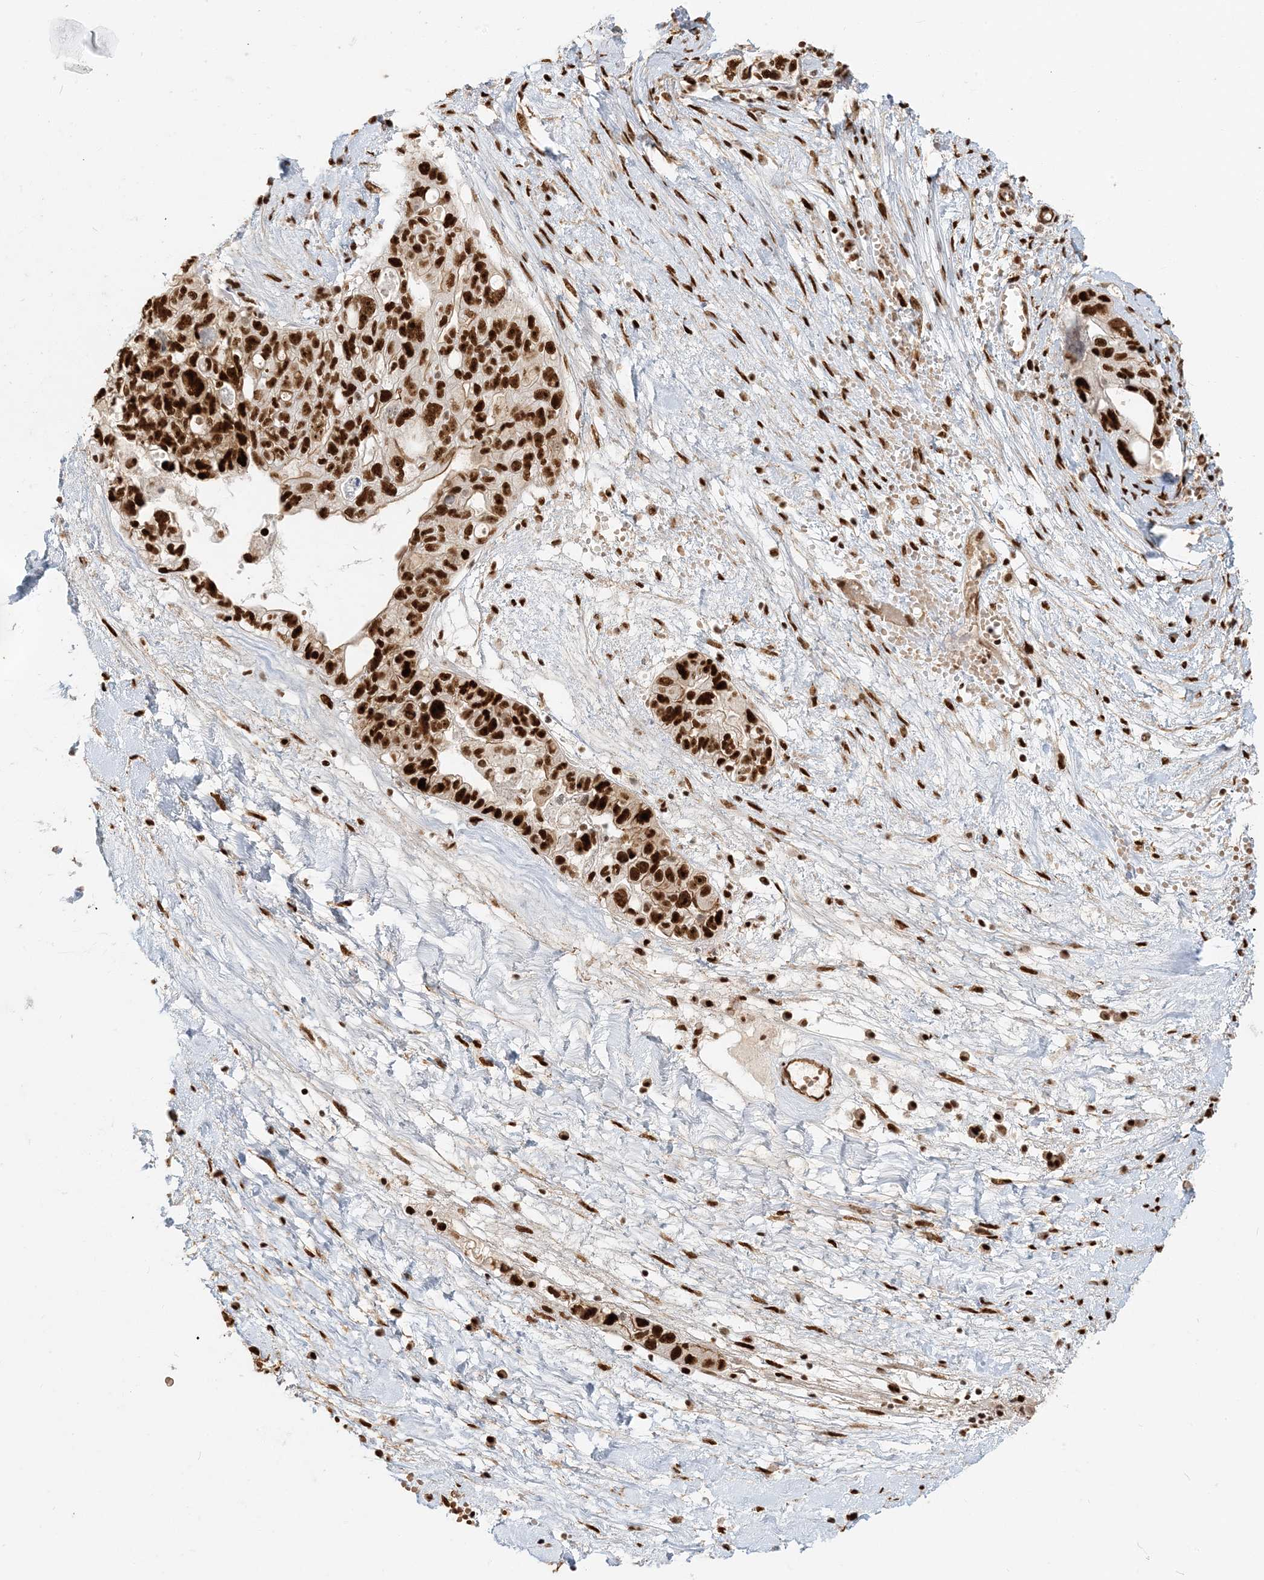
{"staining": {"intensity": "strong", "quantity": ">75%", "location": "nuclear"}, "tissue": "ovarian cancer", "cell_type": "Tumor cells", "image_type": "cancer", "snomed": [{"axis": "morphology", "description": "Carcinoma, NOS"}, {"axis": "morphology", "description": "Cystadenocarcinoma, serous, NOS"}, {"axis": "topography", "description": "Ovary"}], "caption": "Immunohistochemistry micrograph of neoplastic tissue: ovarian cancer stained using immunohistochemistry (IHC) exhibits high levels of strong protein expression localized specifically in the nuclear of tumor cells, appearing as a nuclear brown color.", "gene": "CKS2", "patient": {"sex": "female", "age": 69}}